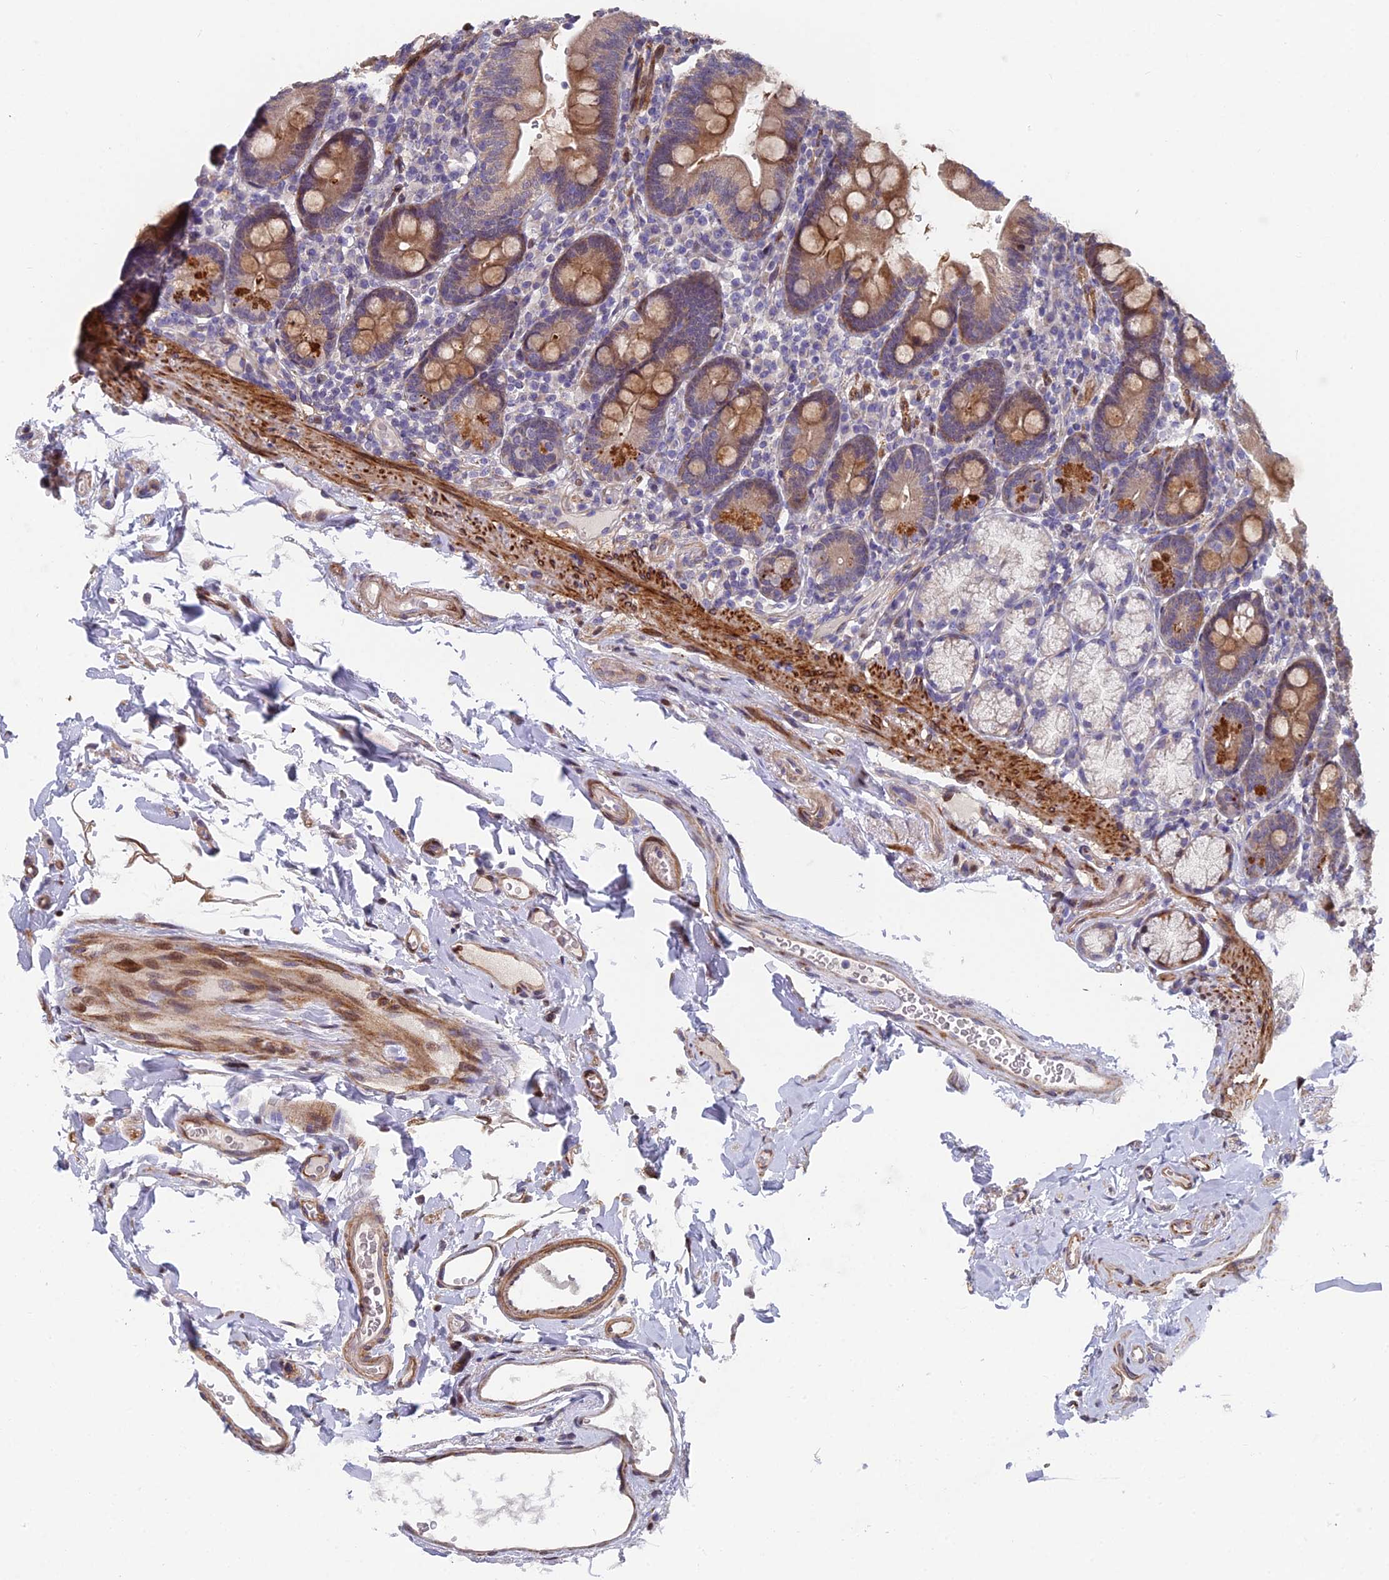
{"staining": {"intensity": "moderate", "quantity": ">75%", "location": "cytoplasmic/membranous,nuclear"}, "tissue": "duodenum", "cell_type": "Glandular cells", "image_type": "normal", "snomed": [{"axis": "morphology", "description": "Normal tissue, NOS"}, {"axis": "topography", "description": "Duodenum"}], "caption": "The micrograph demonstrates staining of benign duodenum, revealing moderate cytoplasmic/membranous,nuclear protein expression (brown color) within glandular cells.", "gene": "RAB28", "patient": {"sex": "female", "age": 67}}